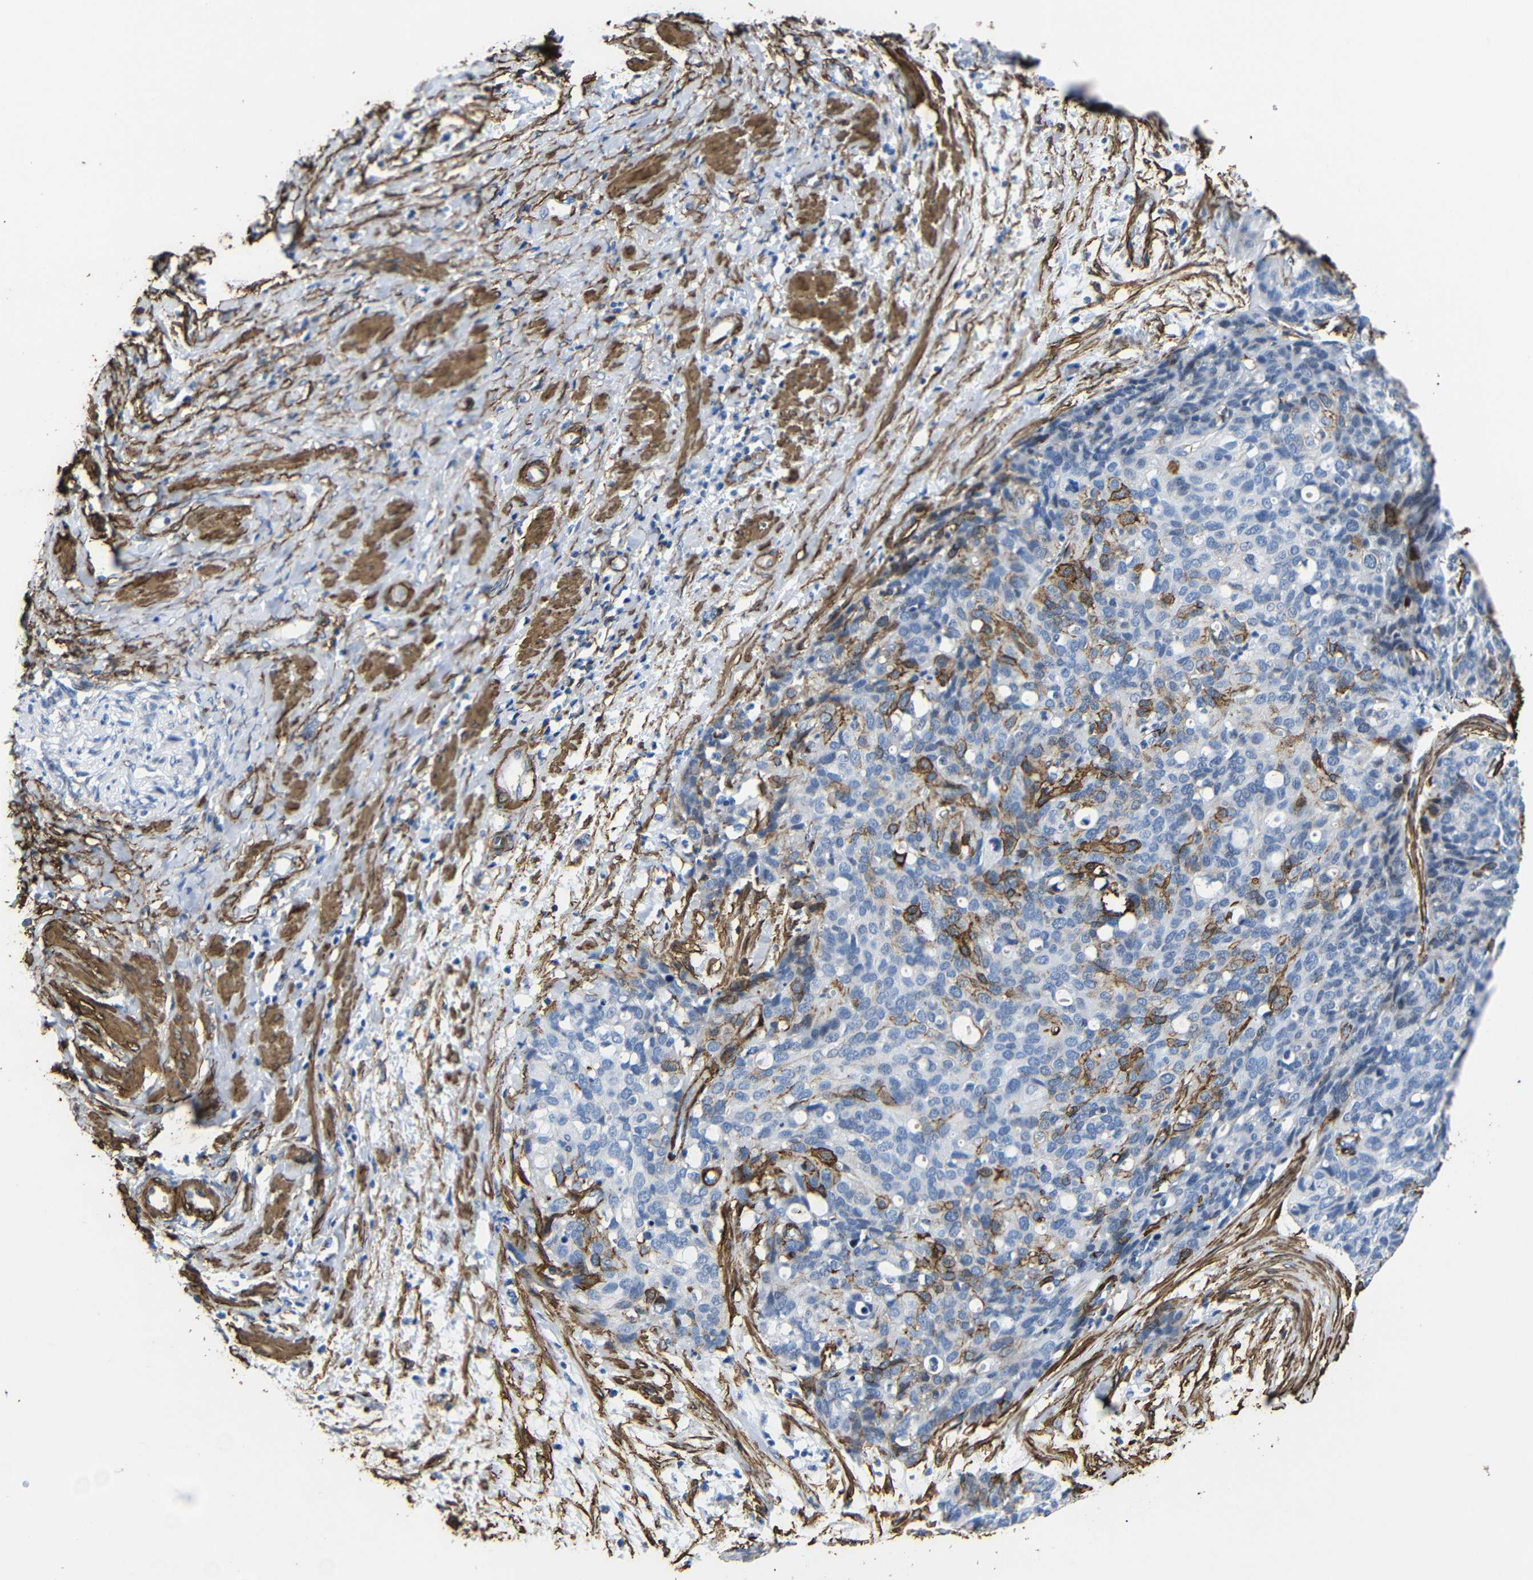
{"staining": {"intensity": "negative", "quantity": "none", "location": "none"}, "tissue": "ovarian cancer", "cell_type": "Tumor cells", "image_type": "cancer", "snomed": [{"axis": "morphology", "description": "Carcinoma, endometroid"}, {"axis": "topography", "description": "Ovary"}], "caption": "IHC micrograph of ovarian cancer (endometroid carcinoma) stained for a protein (brown), which displays no expression in tumor cells.", "gene": "ACTA2", "patient": {"sex": "female", "age": 60}}